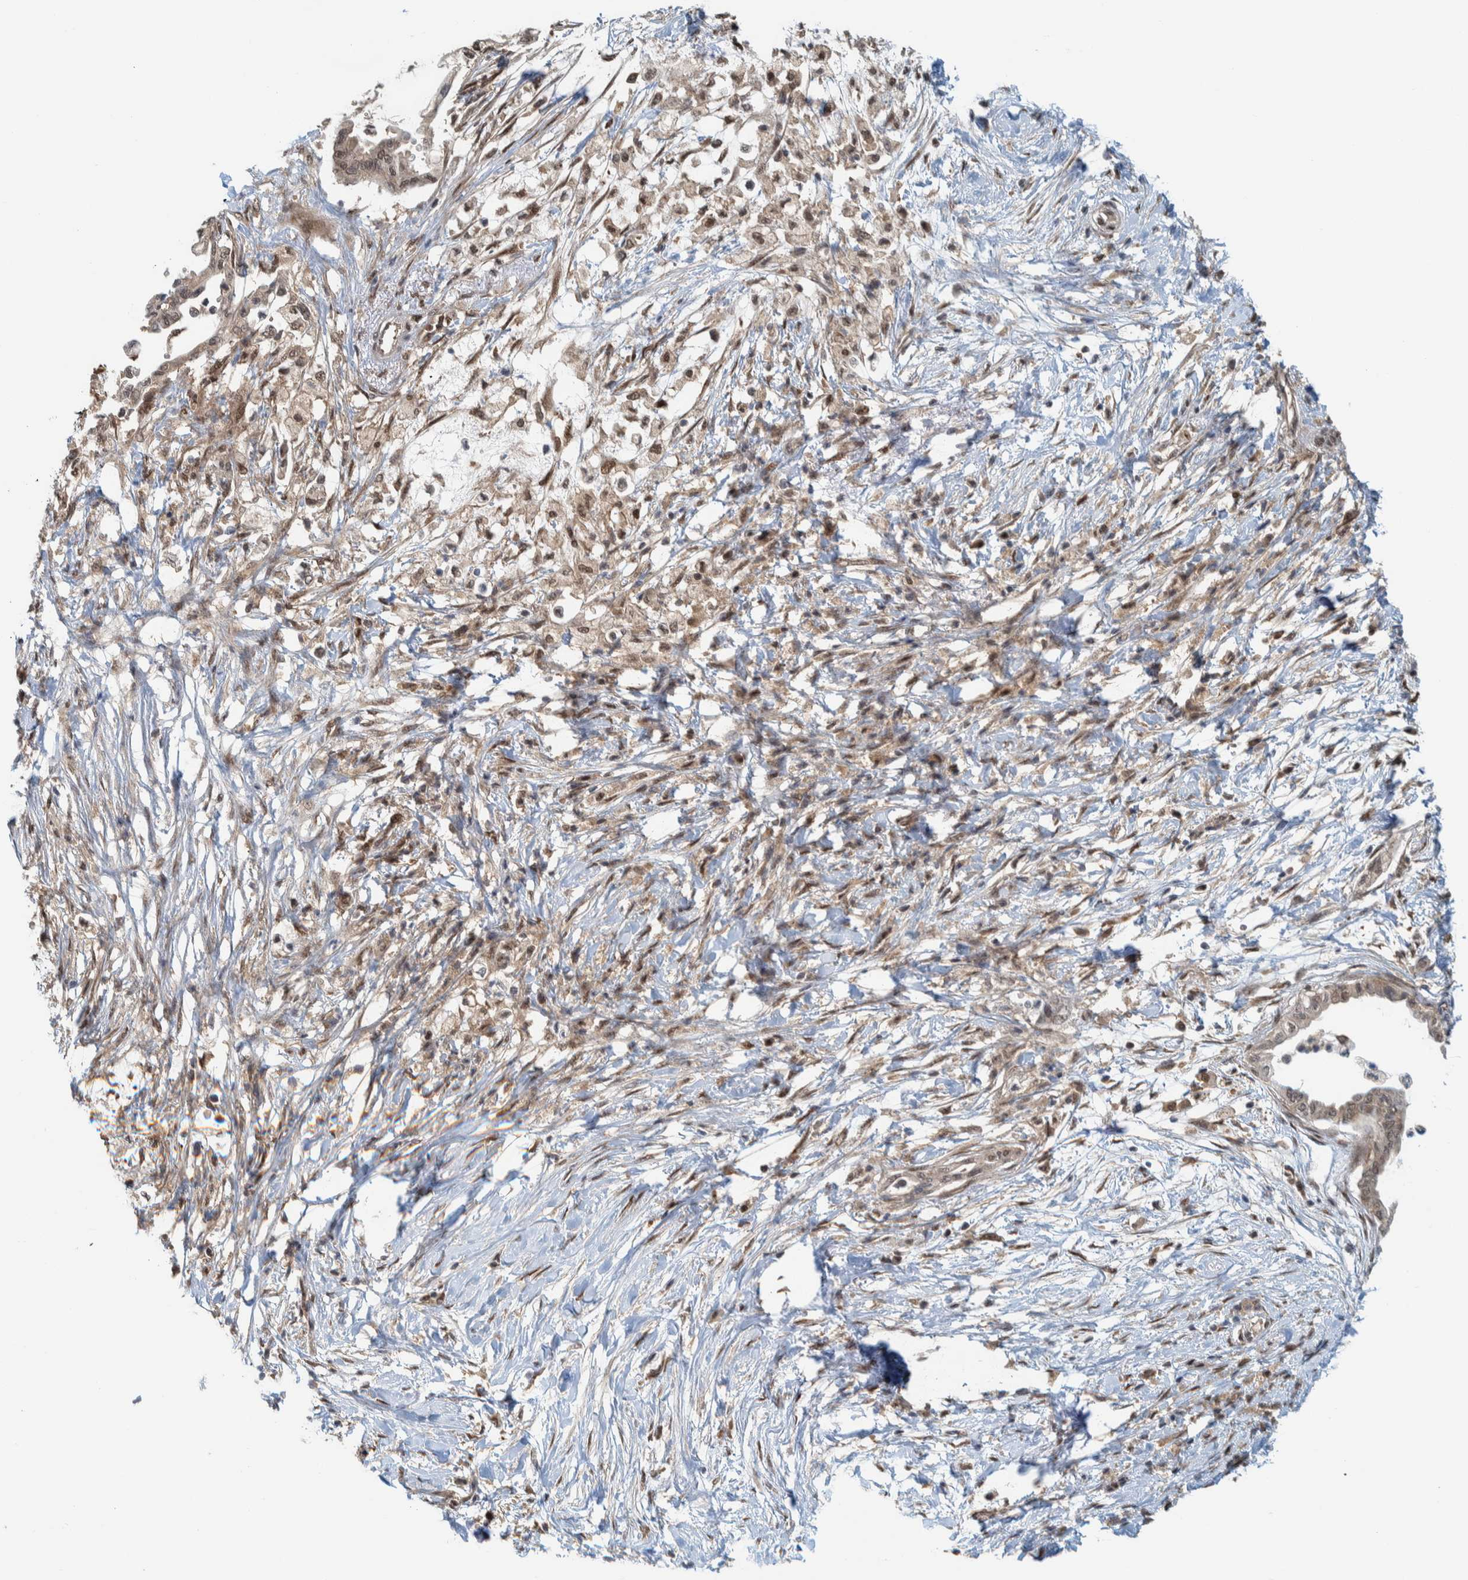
{"staining": {"intensity": "moderate", "quantity": "25%-75%", "location": "nuclear"}, "tissue": "pancreatic cancer", "cell_type": "Tumor cells", "image_type": "cancer", "snomed": [{"axis": "morphology", "description": "Normal tissue, NOS"}, {"axis": "morphology", "description": "Adenocarcinoma, NOS"}, {"axis": "topography", "description": "Pancreas"}, {"axis": "topography", "description": "Duodenum"}], "caption": "Immunohistochemistry (IHC) of pancreatic cancer (adenocarcinoma) reveals medium levels of moderate nuclear staining in about 25%-75% of tumor cells.", "gene": "COPS3", "patient": {"sex": "female", "age": 60}}